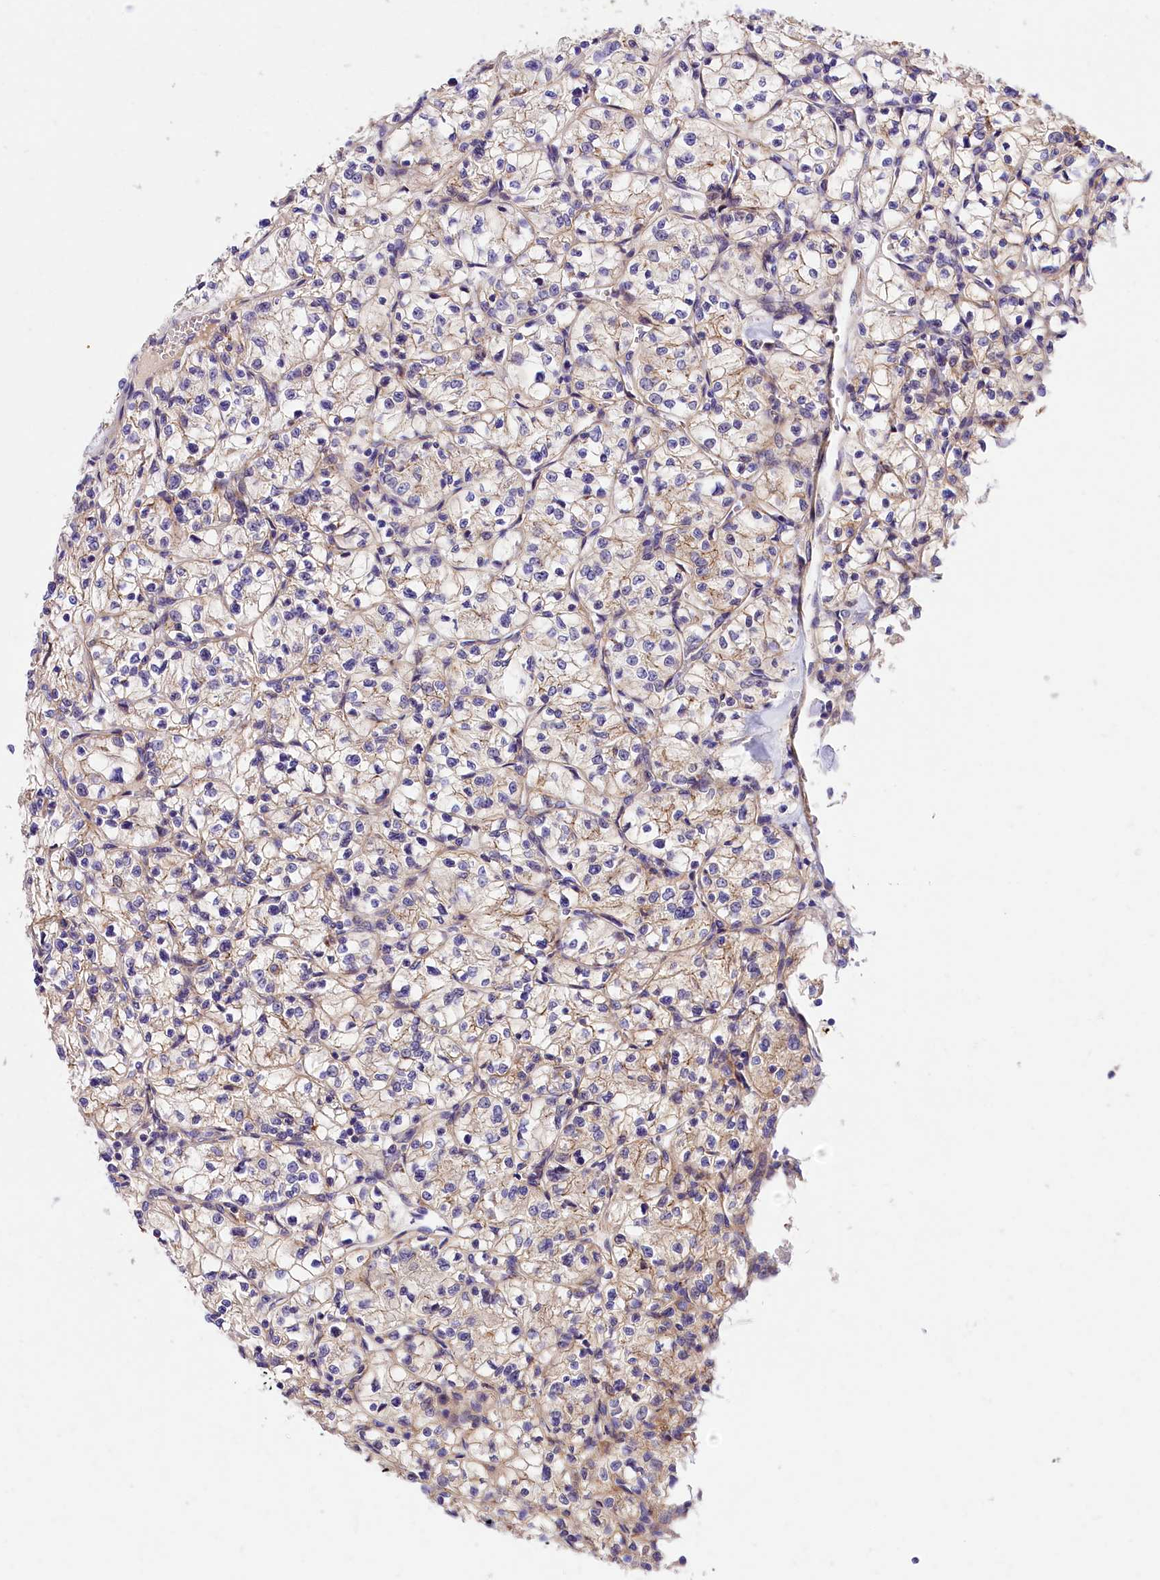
{"staining": {"intensity": "negative", "quantity": "none", "location": "none"}, "tissue": "renal cancer", "cell_type": "Tumor cells", "image_type": "cancer", "snomed": [{"axis": "morphology", "description": "Adenocarcinoma, NOS"}, {"axis": "topography", "description": "Kidney"}], "caption": "A micrograph of adenocarcinoma (renal) stained for a protein exhibits no brown staining in tumor cells.", "gene": "ARMC6", "patient": {"sex": "female", "age": 64}}